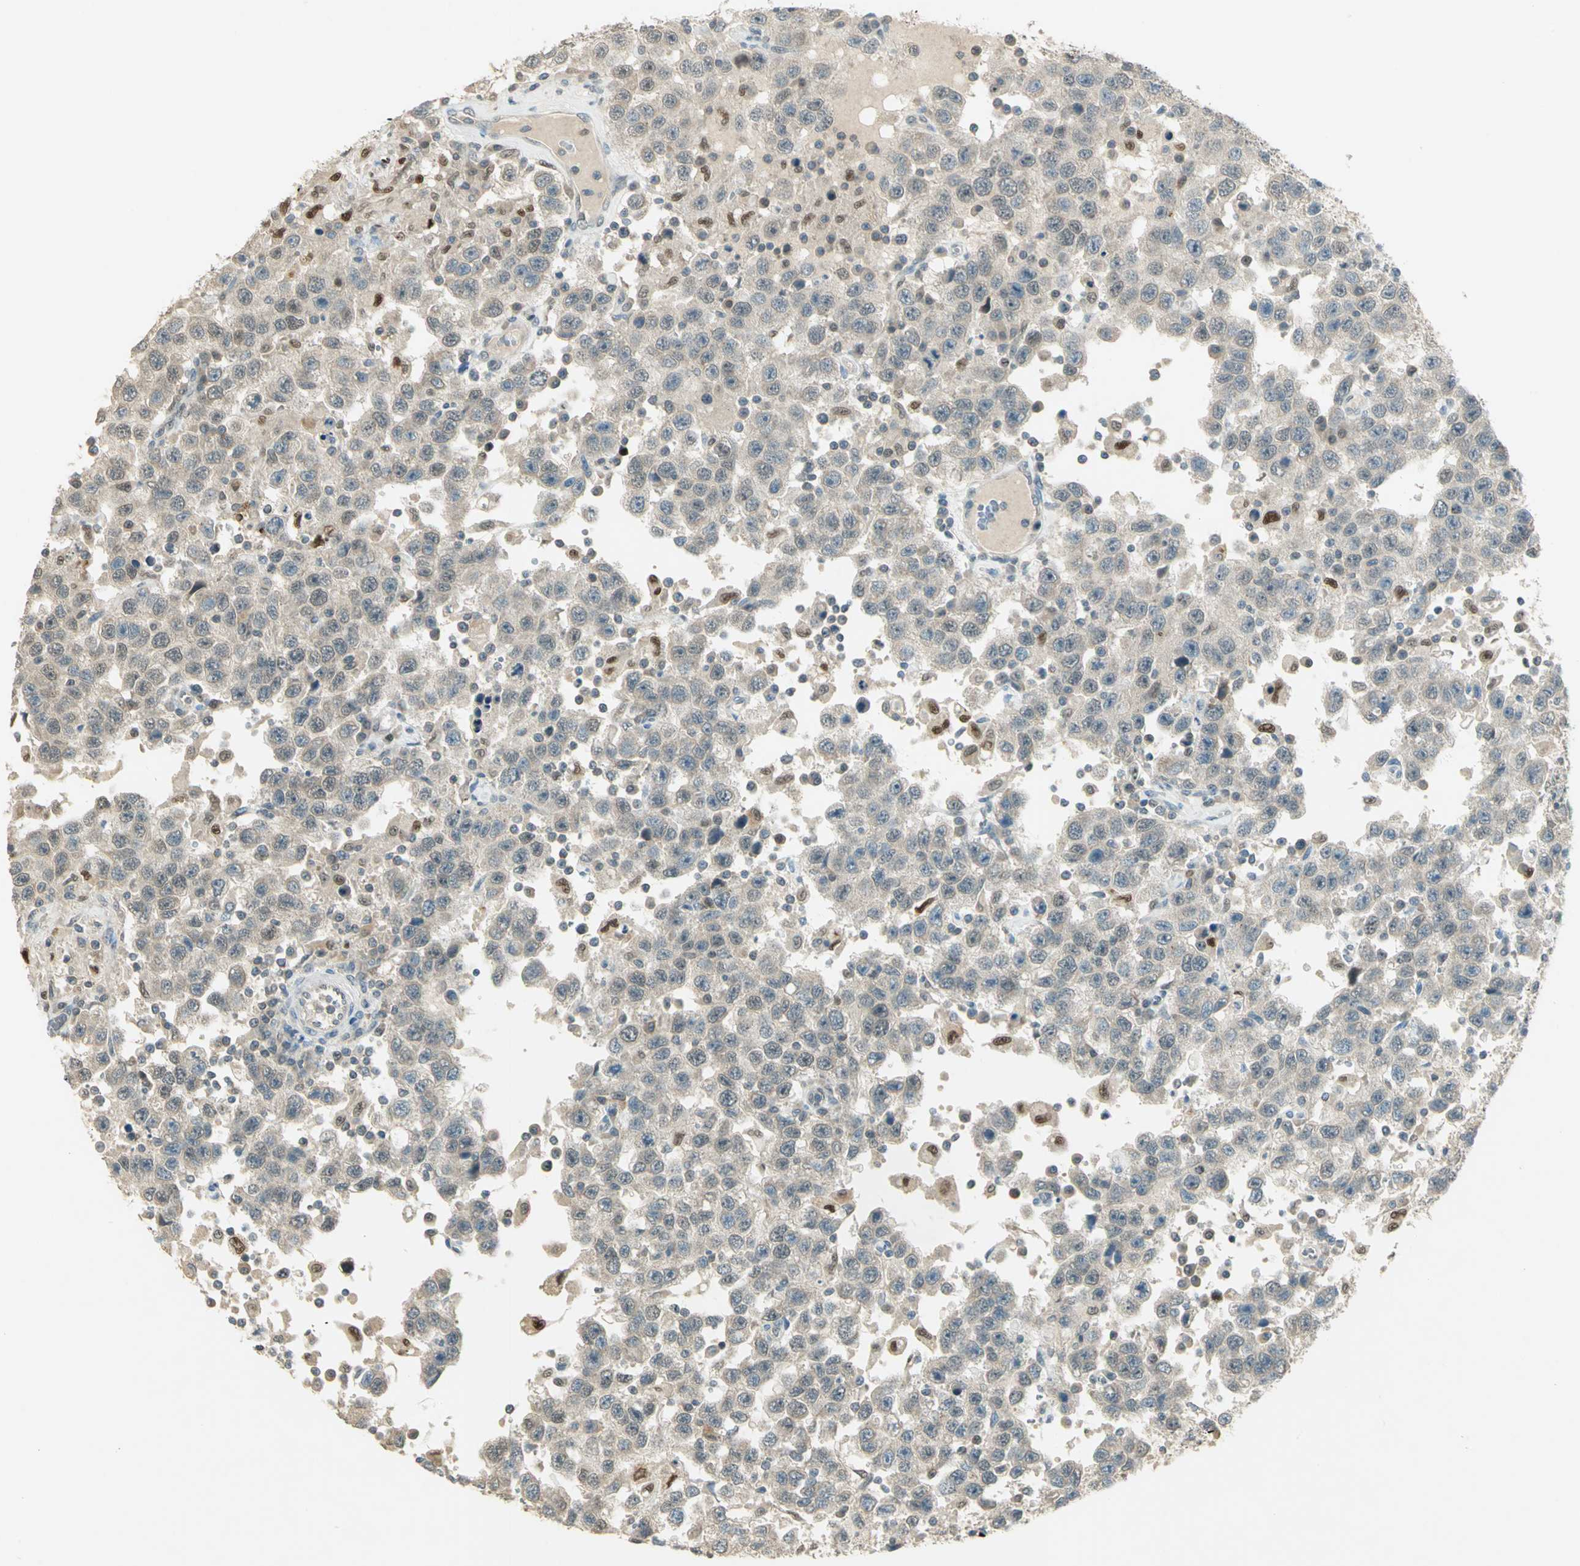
{"staining": {"intensity": "weak", "quantity": "25%-75%", "location": "cytoplasmic/membranous,nuclear"}, "tissue": "testis cancer", "cell_type": "Tumor cells", "image_type": "cancer", "snomed": [{"axis": "morphology", "description": "Seminoma, NOS"}, {"axis": "topography", "description": "Testis"}], "caption": "An immunohistochemistry histopathology image of tumor tissue is shown. Protein staining in brown shows weak cytoplasmic/membranous and nuclear positivity in testis seminoma within tumor cells. (DAB IHC, brown staining for protein, blue staining for nuclei).", "gene": "BIRC2", "patient": {"sex": "male", "age": 41}}